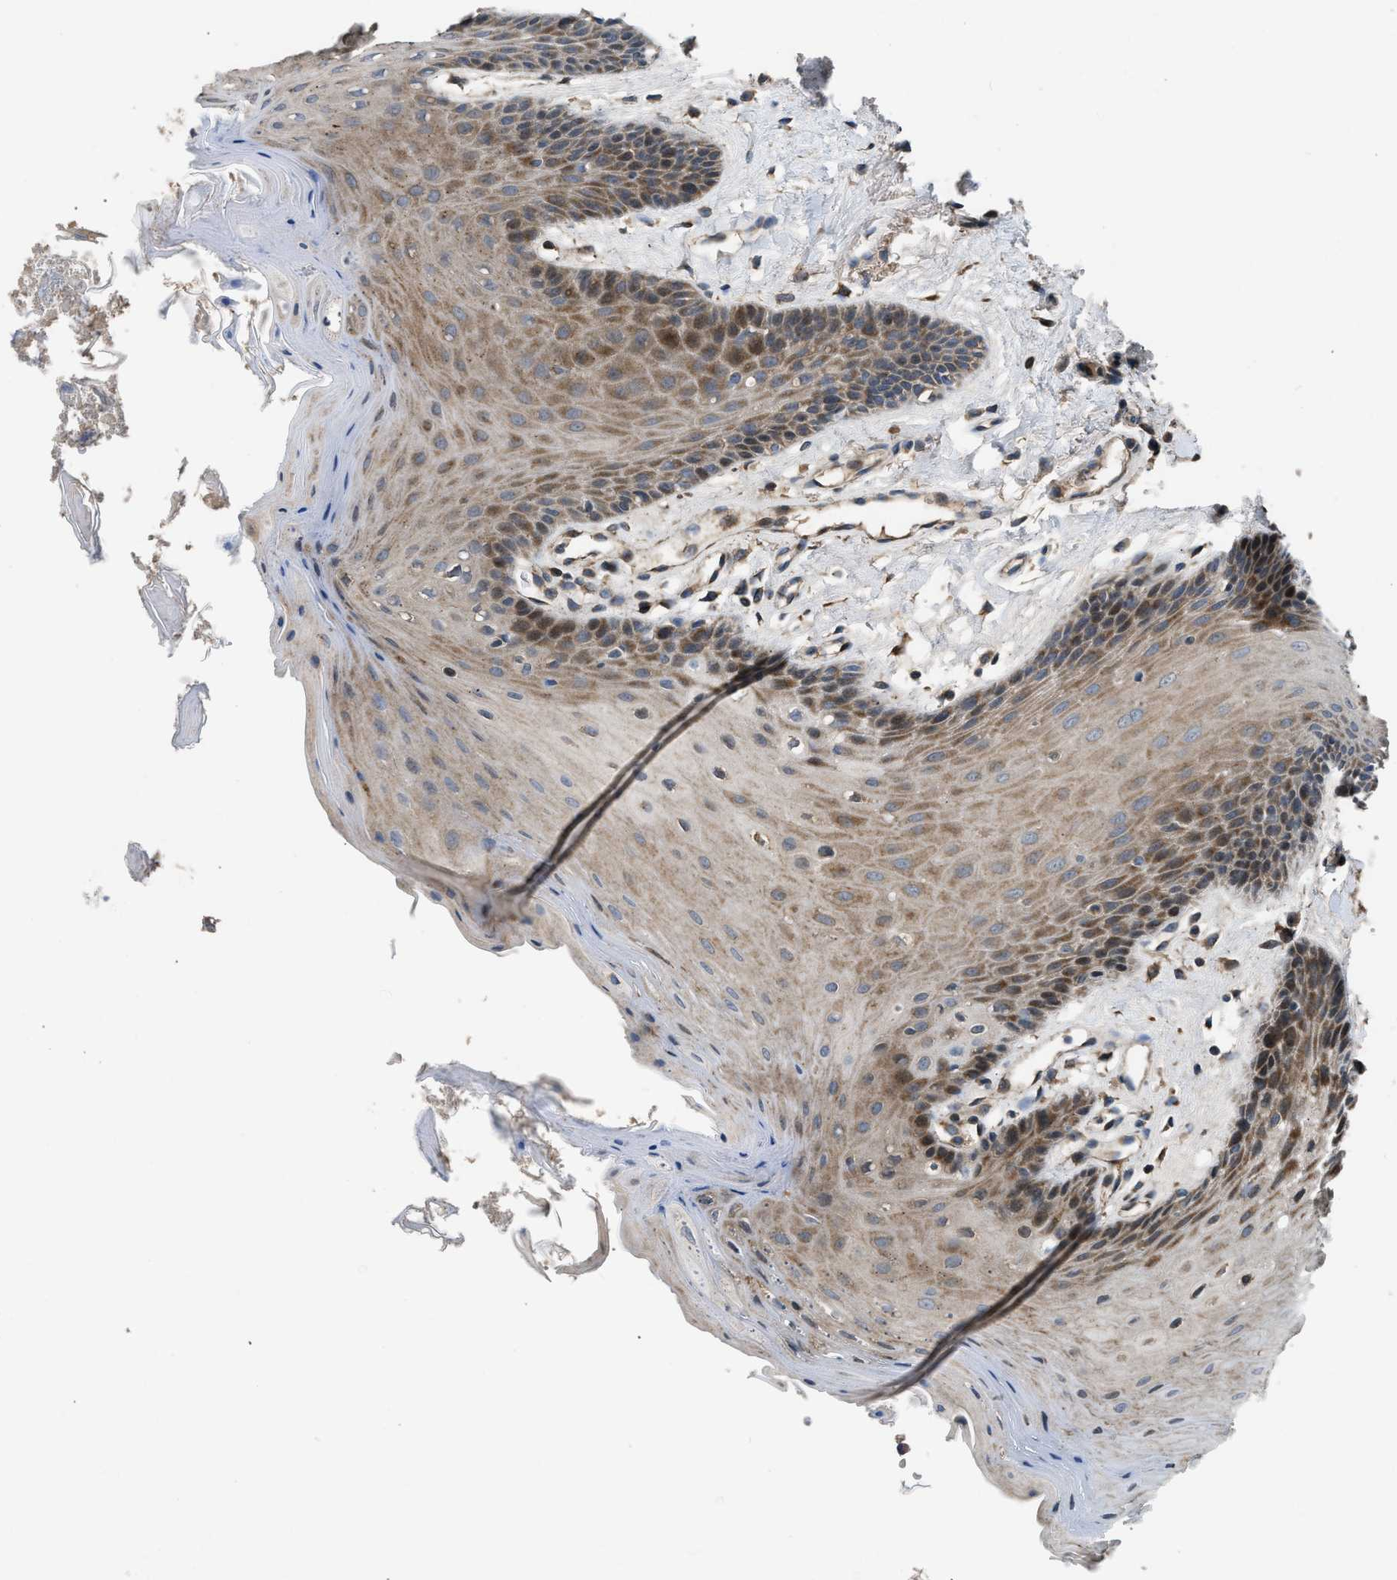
{"staining": {"intensity": "moderate", "quantity": ">75%", "location": "cytoplasmic/membranous"}, "tissue": "oral mucosa", "cell_type": "Squamous epithelial cells", "image_type": "normal", "snomed": [{"axis": "morphology", "description": "Normal tissue, NOS"}, {"axis": "morphology", "description": "Squamous cell carcinoma, NOS"}, {"axis": "topography", "description": "Oral tissue"}, {"axis": "topography", "description": "Head-Neck"}], "caption": "An immunohistochemistry photomicrograph of normal tissue is shown. Protein staining in brown highlights moderate cytoplasmic/membranous positivity in oral mucosa within squamous epithelial cells.", "gene": "TMEM150A", "patient": {"sex": "male", "age": 71}}